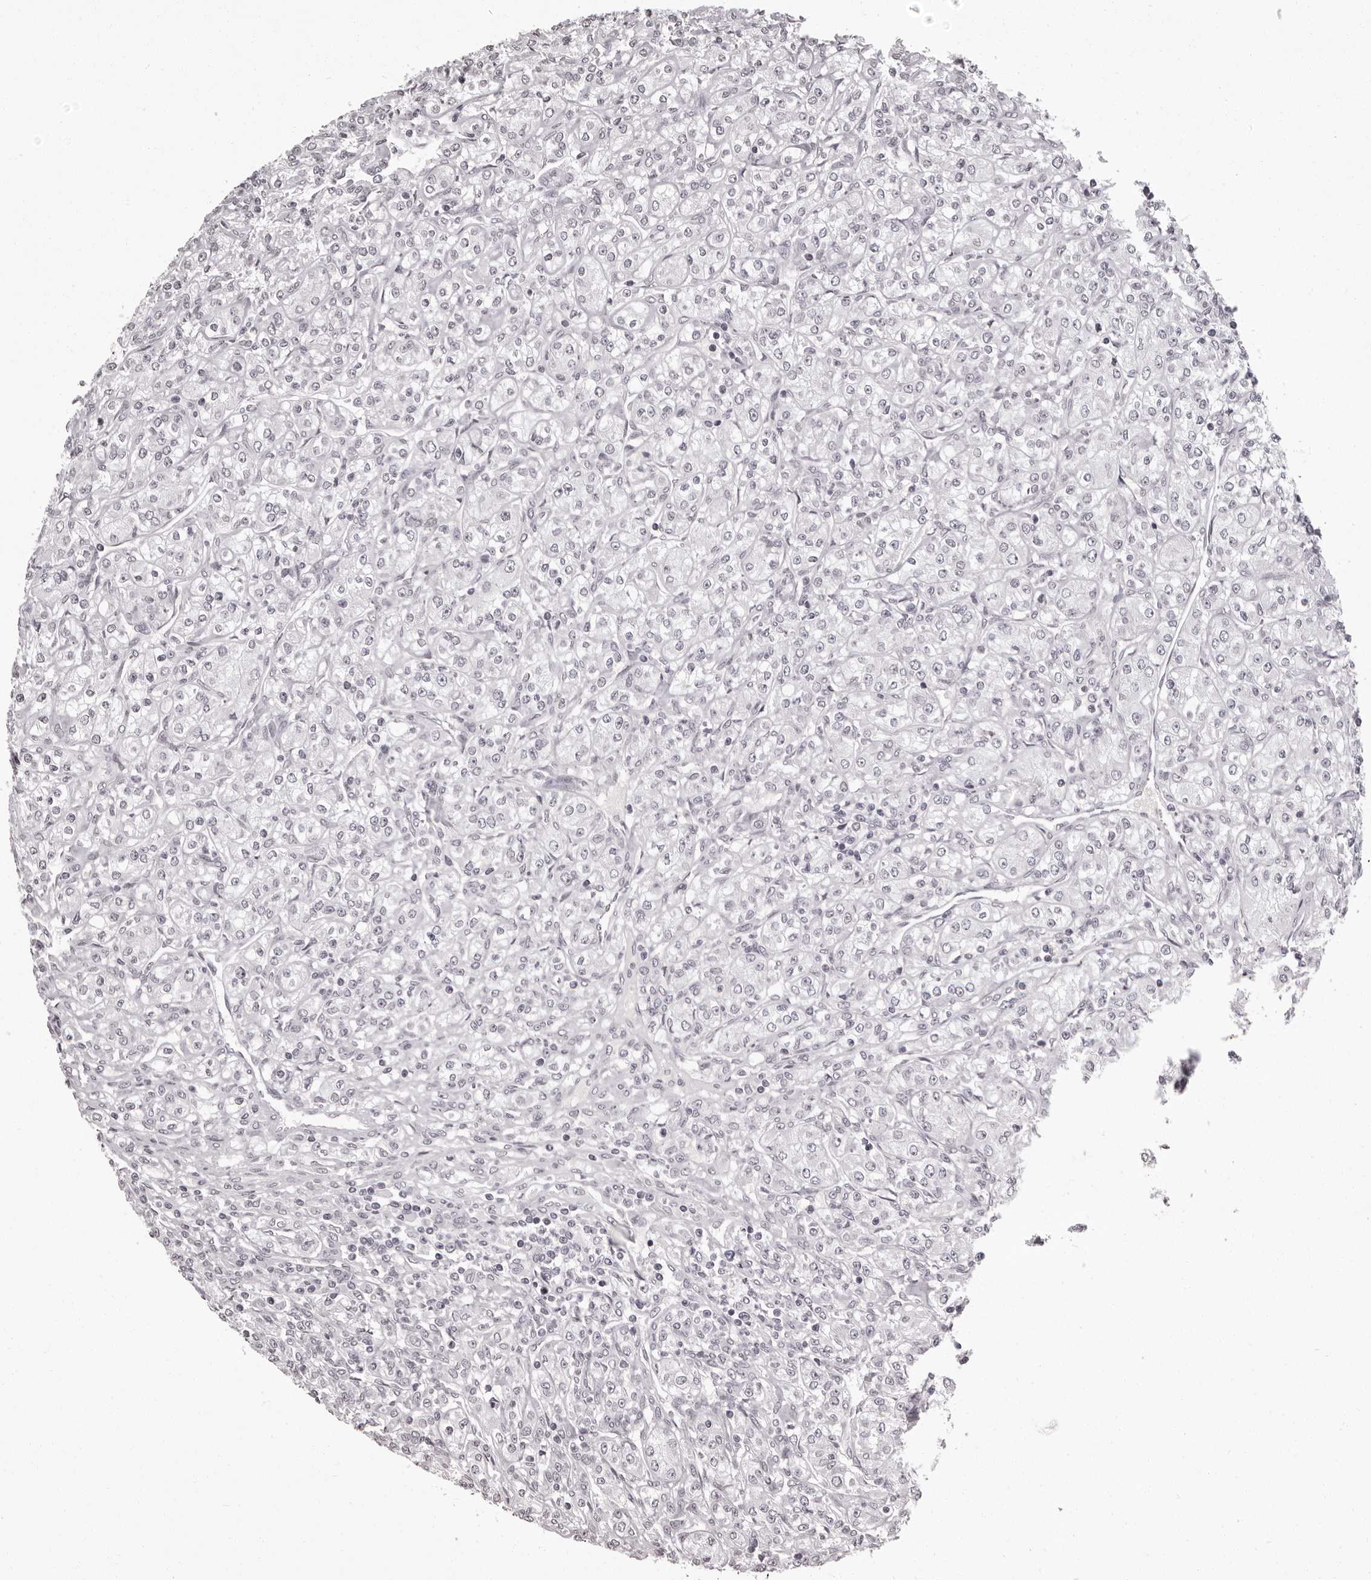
{"staining": {"intensity": "negative", "quantity": "none", "location": "none"}, "tissue": "renal cancer", "cell_type": "Tumor cells", "image_type": "cancer", "snomed": [{"axis": "morphology", "description": "Adenocarcinoma, NOS"}, {"axis": "topography", "description": "Kidney"}], "caption": "A histopathology image of adenocarcinoma (renal) stained for a protein demonstrates no brown staining in tumor cells.", "gene": "C8orf74", "patient": {"sex": "male", "age": 77}}